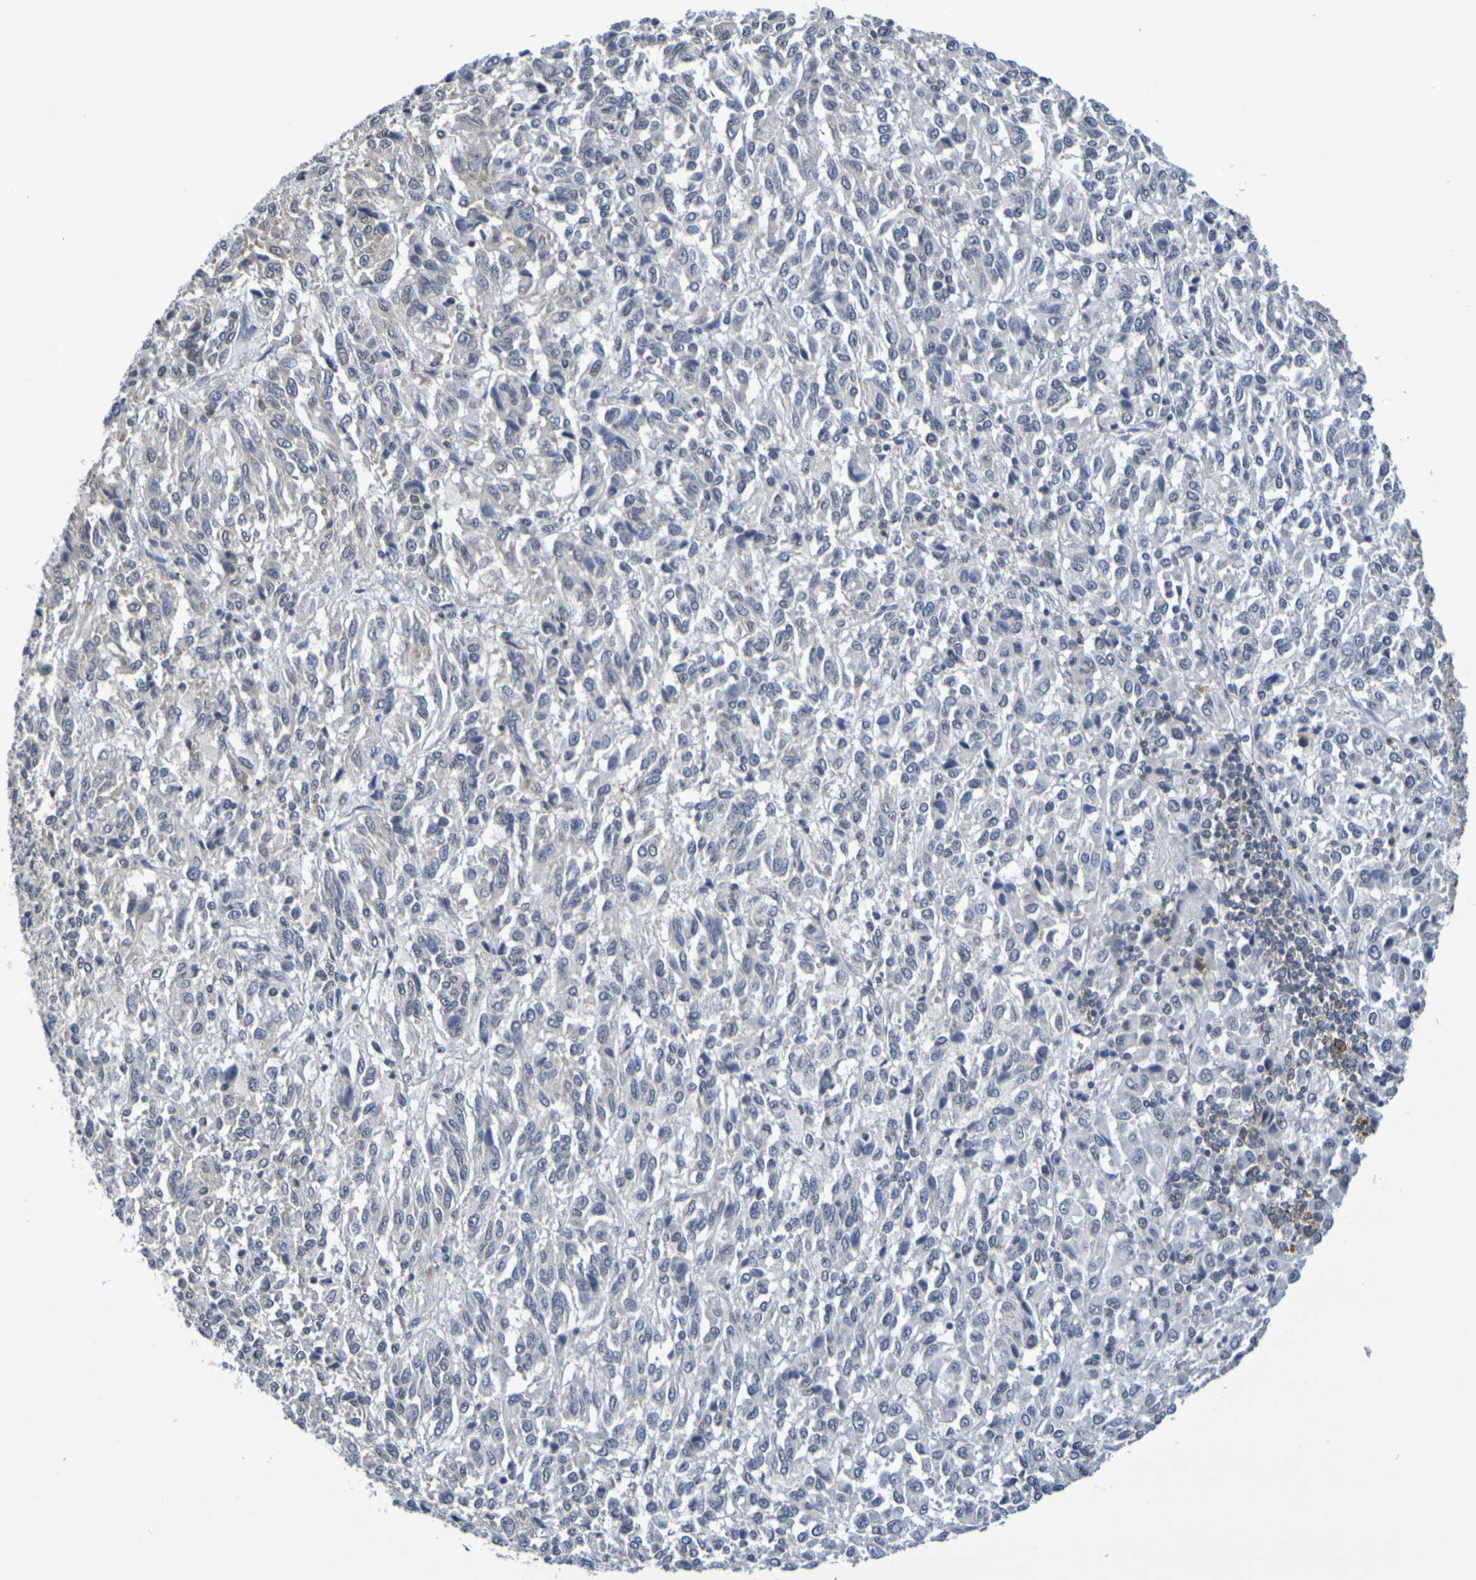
{"staining": {"intensity": "negative", "quantity": "none", "location": "none"}, "tissue": "melanoma", "cell_type": "Tumor cells", "image_type": "cancer", "snomed": [{"axis": "morphology", "description": "Malignant melanoma, Metastatic site"}, {"axis": "topography", "description": "Lung"}], "caption": "A photomicrograph of melanoma stained for a protein exhibits no brown staining in tumor cells.", "gene": "CHRNB1", "patient": {"sex": "male", "age": 64}}